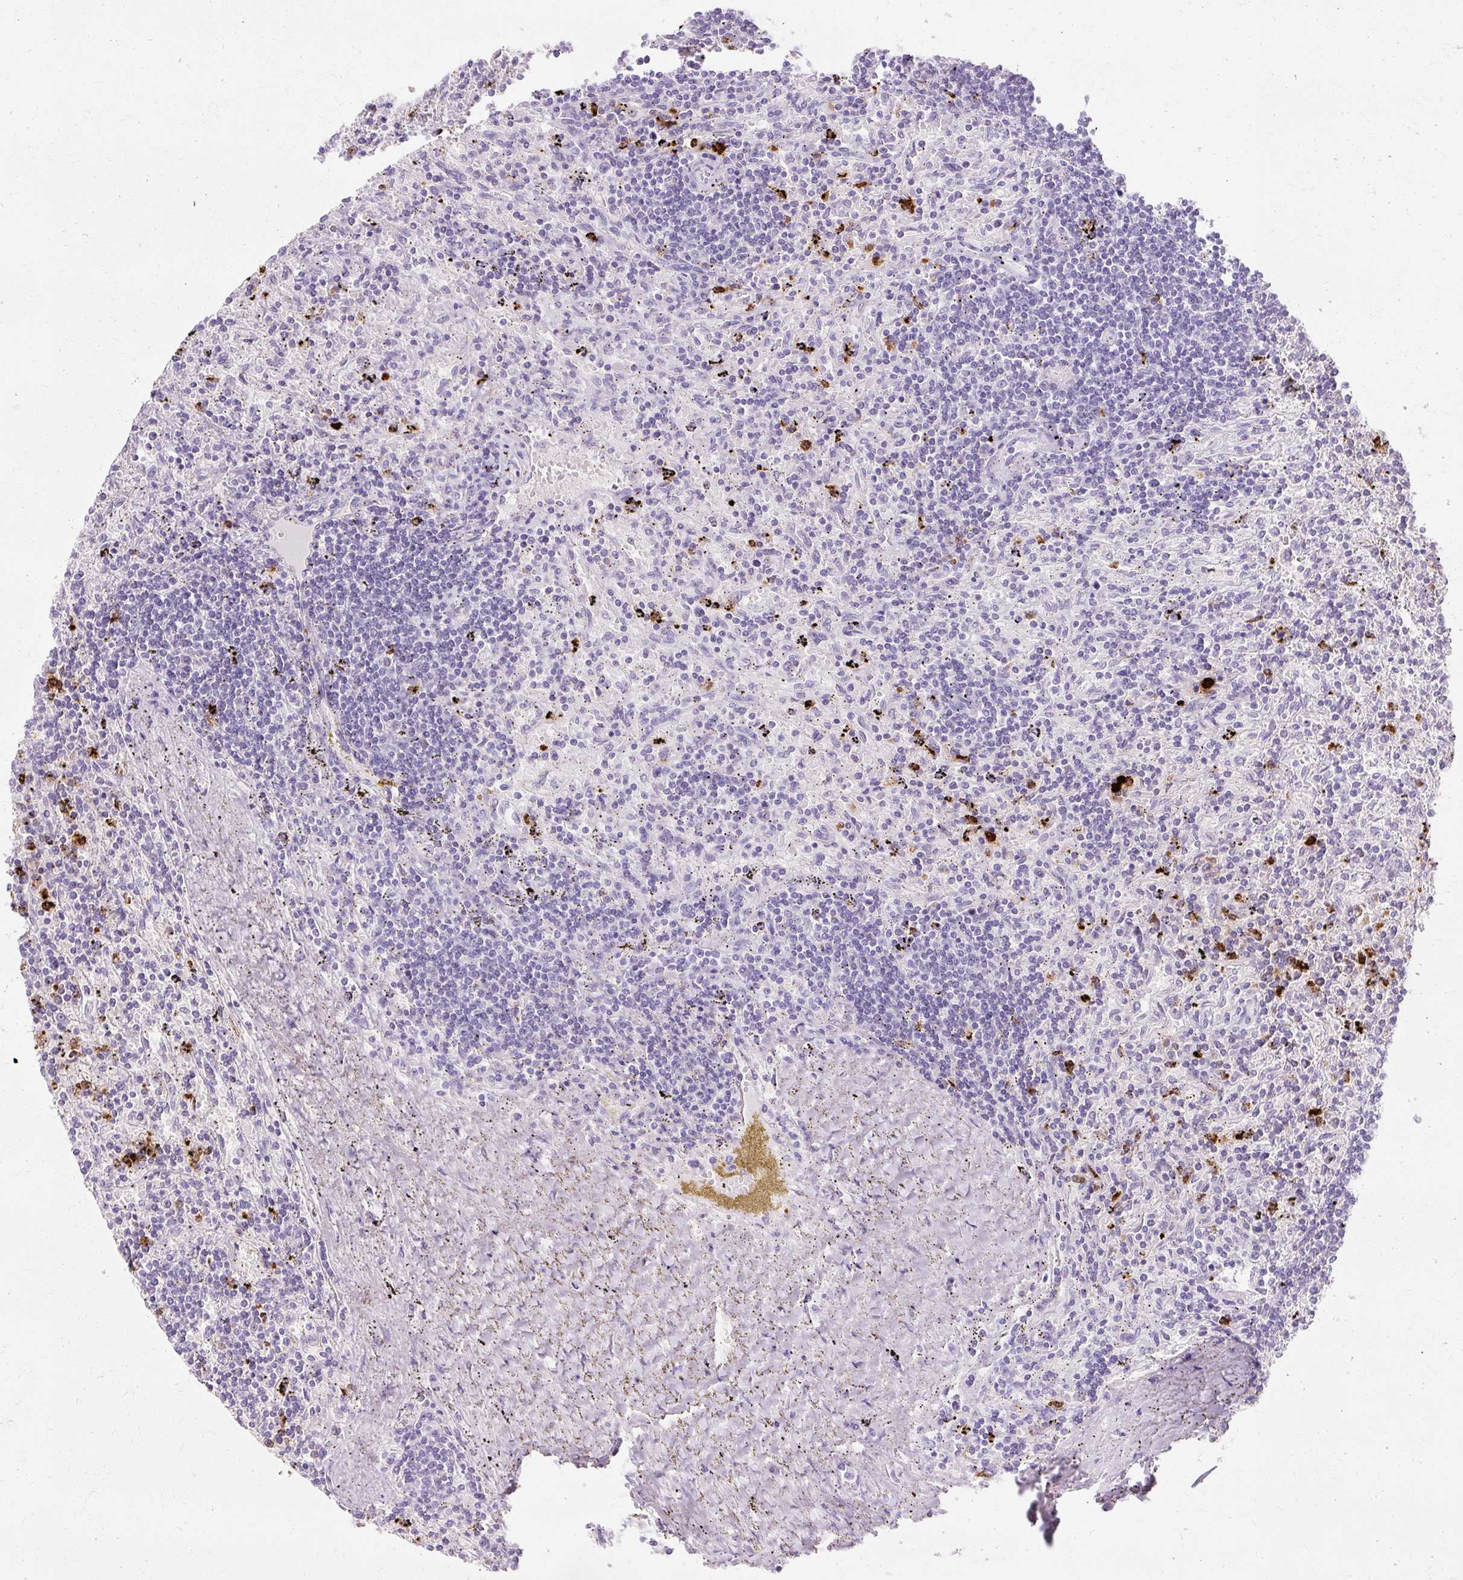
{"staining": {"intensity": "negative", "quantity": "none", "location": "none"}, "tissue": "lymphoma", "cell_type": "Tumor cells", "image_type": "cancer", "snomed": [{"axis": "morphology", "description": "Malignant lymphoma, non-Hodgkin's type, Low grade"}, {"axis": "topography", "description": "Spleen"}], "caption": "Human lymphoma stained for a protein using immunohistochemistry displays no expression in tumor cells.", "gene": "DEFA1", "patient": {"sex": "male", "age": 76}}